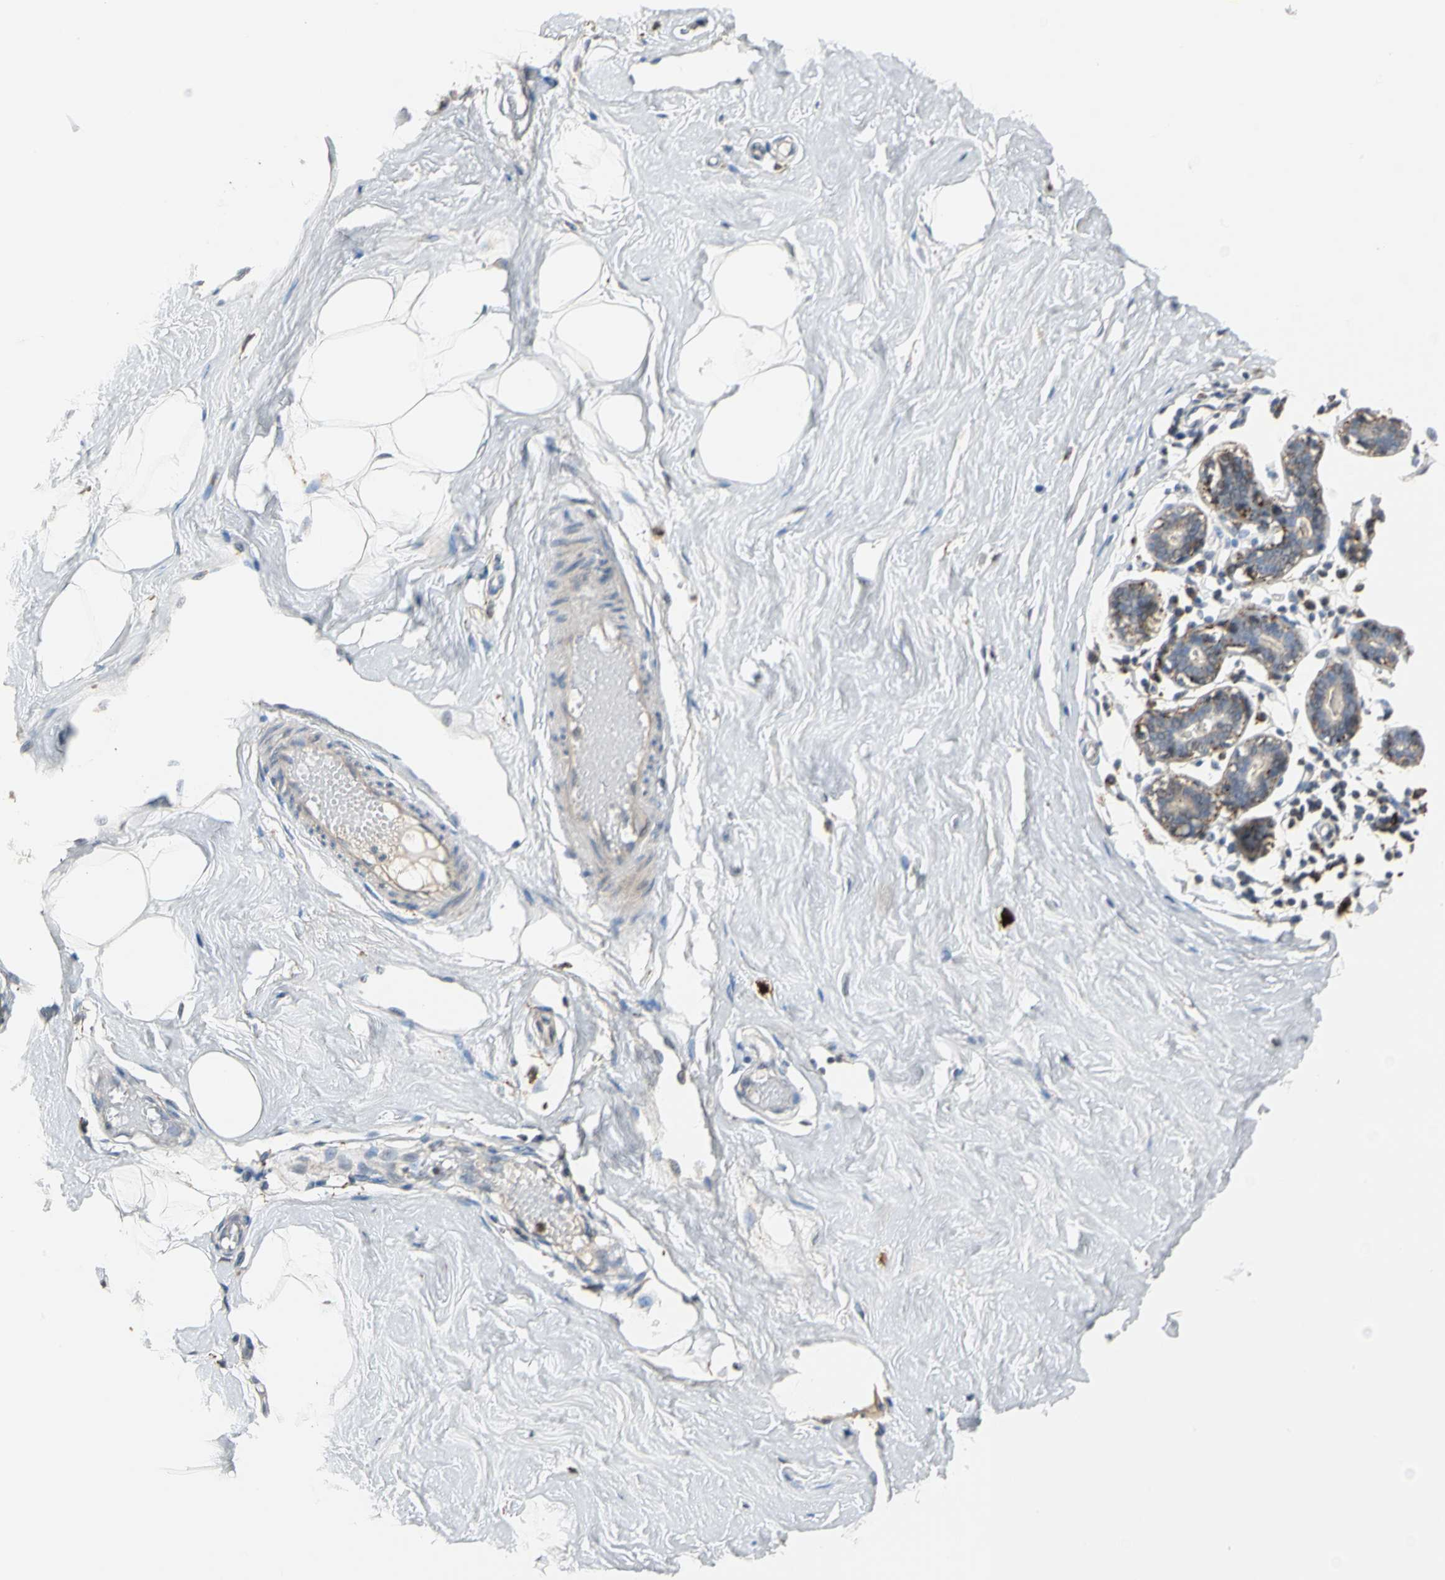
{"staining": {"intensity": "negative", "quantity": "none", "location": "none"}, "tissue": "adipose tissue", "cell_type": "Adipocytes", "image_type": "normal", "snomed": [{"axis": "morphology", "description": "Normal tissue, NOS"}, {"axis": "topography", "description": "Breast"}], "caption": "The photomicrograph demonstrates no staining of adipocytes in benign adipose tissue. (Brightfield microscopy of DAB immunohistochemistry at high magnification).", "gene": "GM2A", "patient": {"sex": "female", "age": 44}}